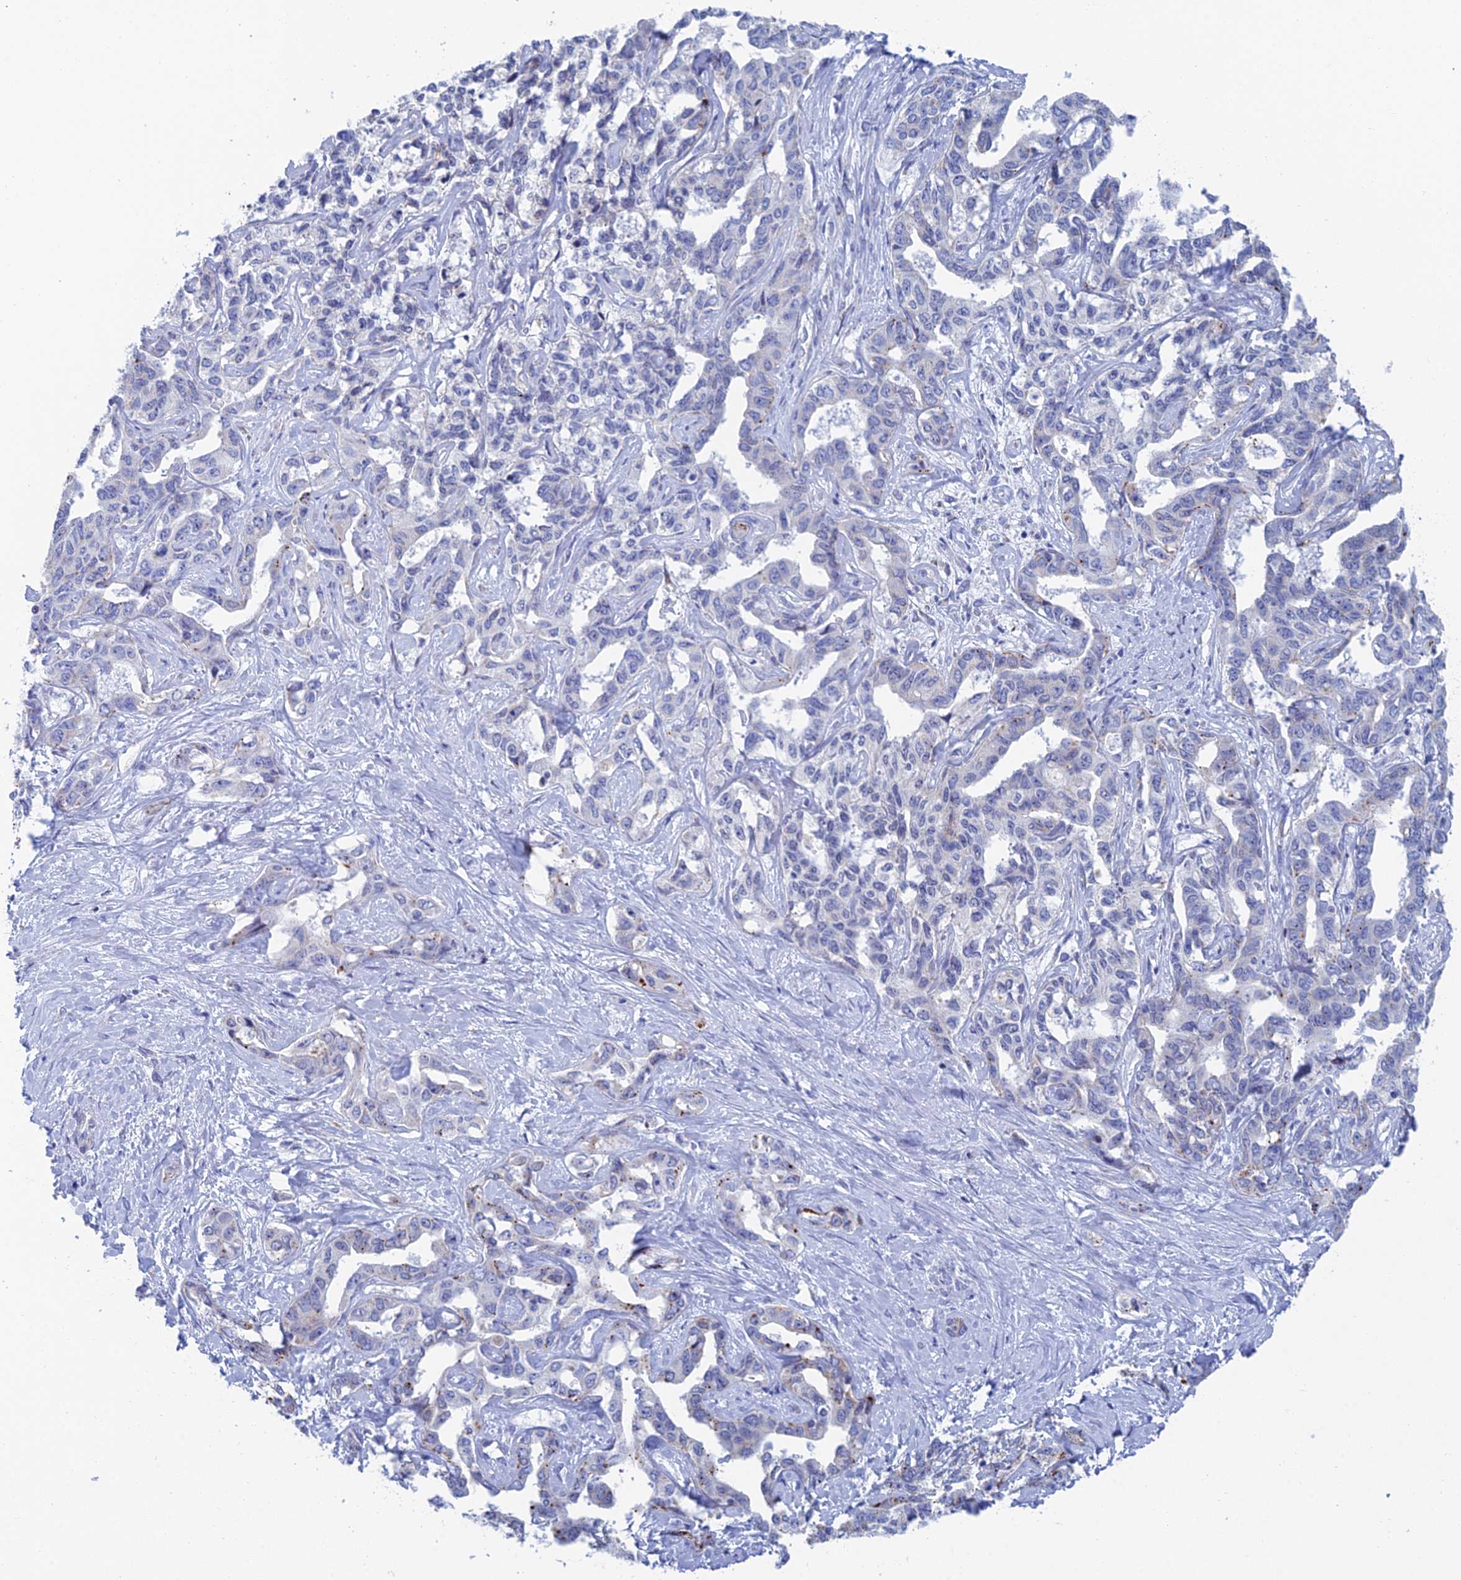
{"staining": {"intensity": "strong", "quantity": "<25%", "location": "cytoplasmic/membranous"}, "tissue": "liver cancer", "cell_type": "Tumor cells", "image_type": "cancer", "snomed": [{"axis": "morphology", "description": "Cholangiocarcinoma"}, {"axis": "topography", "description": "Liver"}], "caption": "High-magnification brightfield microscopy of liver cancer stained with DAB (3,3'-diaminobenzidine) (brown) and counterstained with hematoxylin (blue). tumor cells exhibit strong cytoplasmic/membranous positivity is present in approximately<25% of cells.", "gene": "CFAP210", "patient": {"sex": "male", "age": 59}}